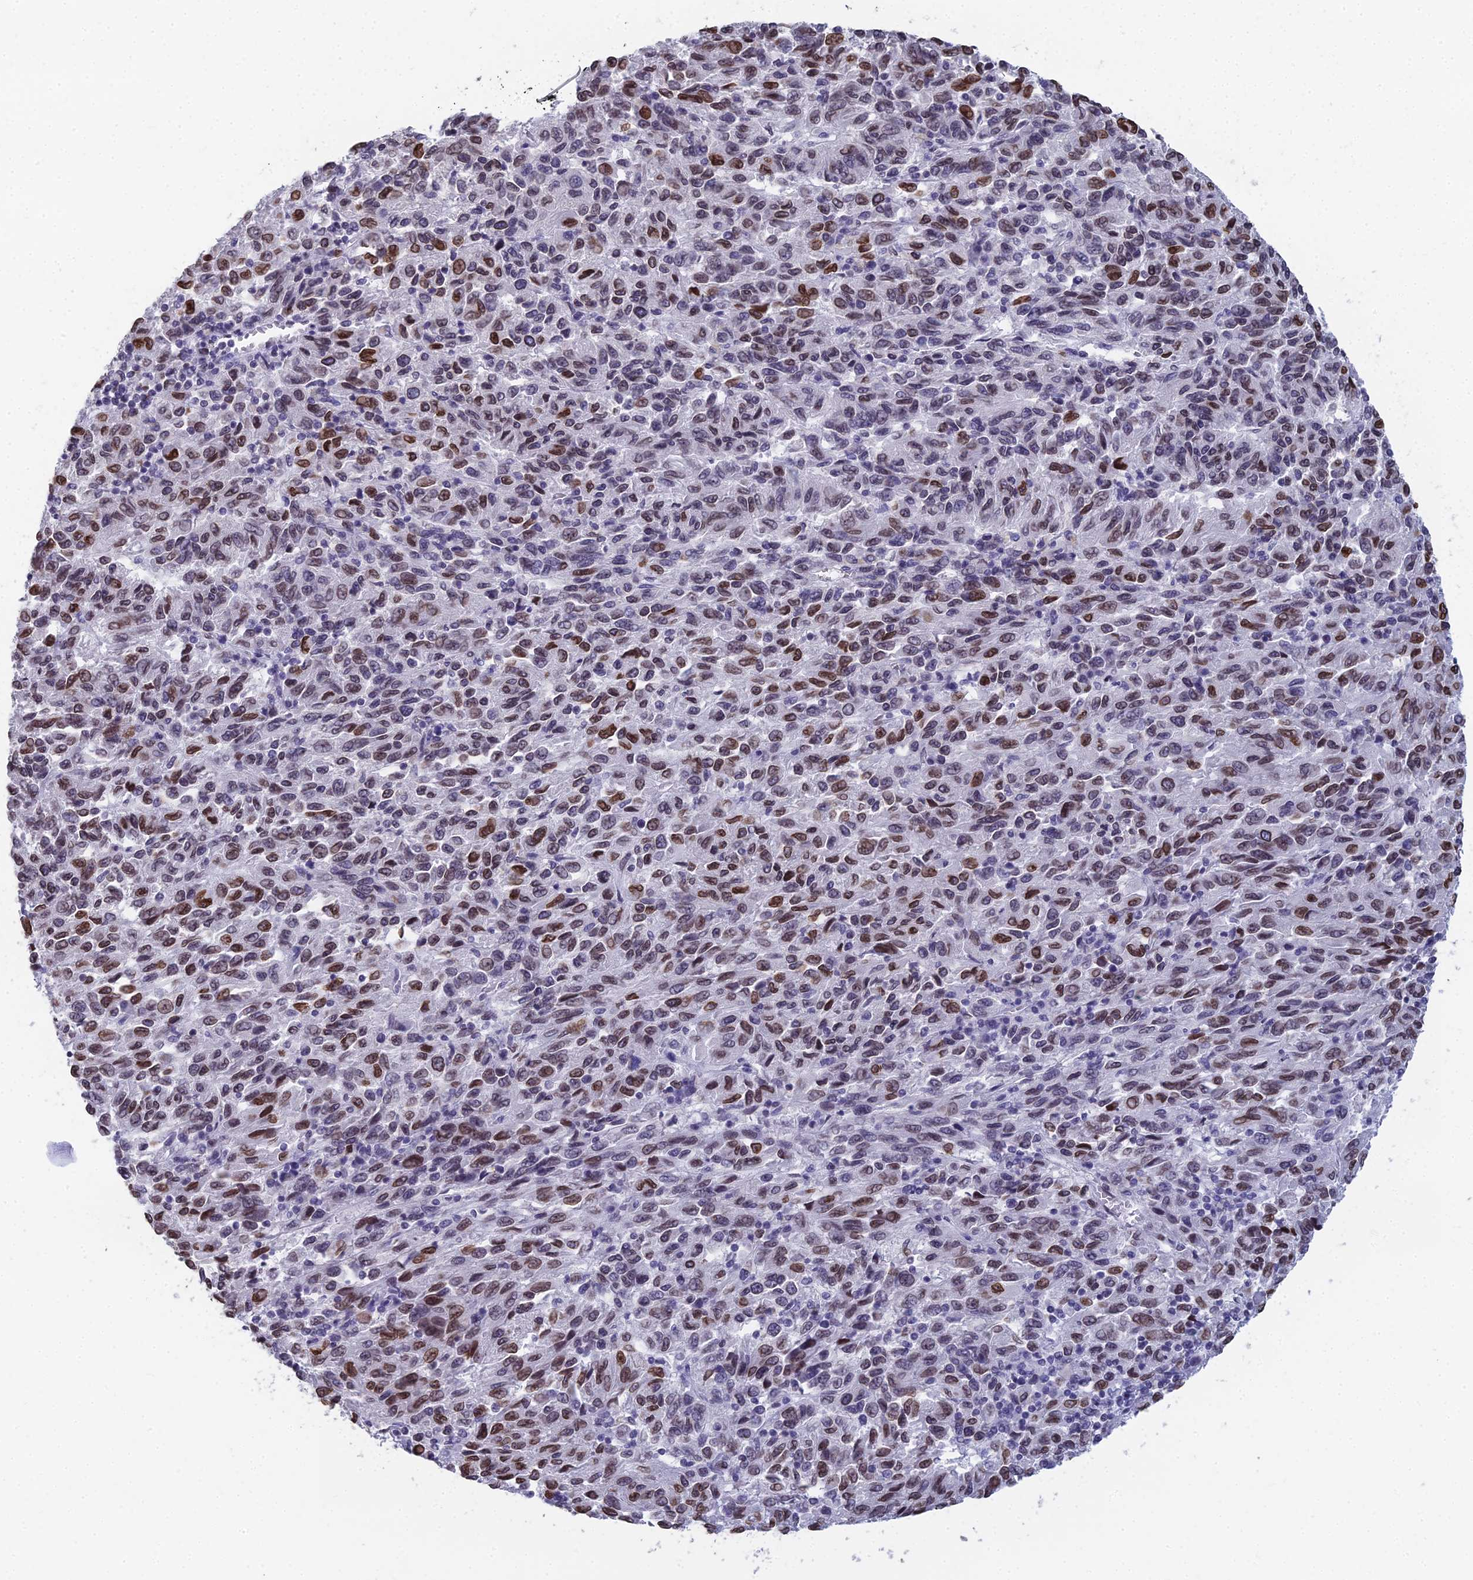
{"staining": {"intensity": "moderate", "quantity": "25%-75%", "location": "nuclear"}, "tissue": "melanoma", "cell_type": "Tumor cells", "image_type": "cancer", "snomed": [{"axis": "morphology", "description": "Malignant melanoma, Metastatic site"}, {"axis": "topography", "description": "Lung"}], "caption": "DAB immunohistochemical staining of melanoma reveals moderate nuclear protein expression in about 25%-75% of tumor cells.", "gene": "CCDC97", "patient": {"sex": "male", "age": 64}}